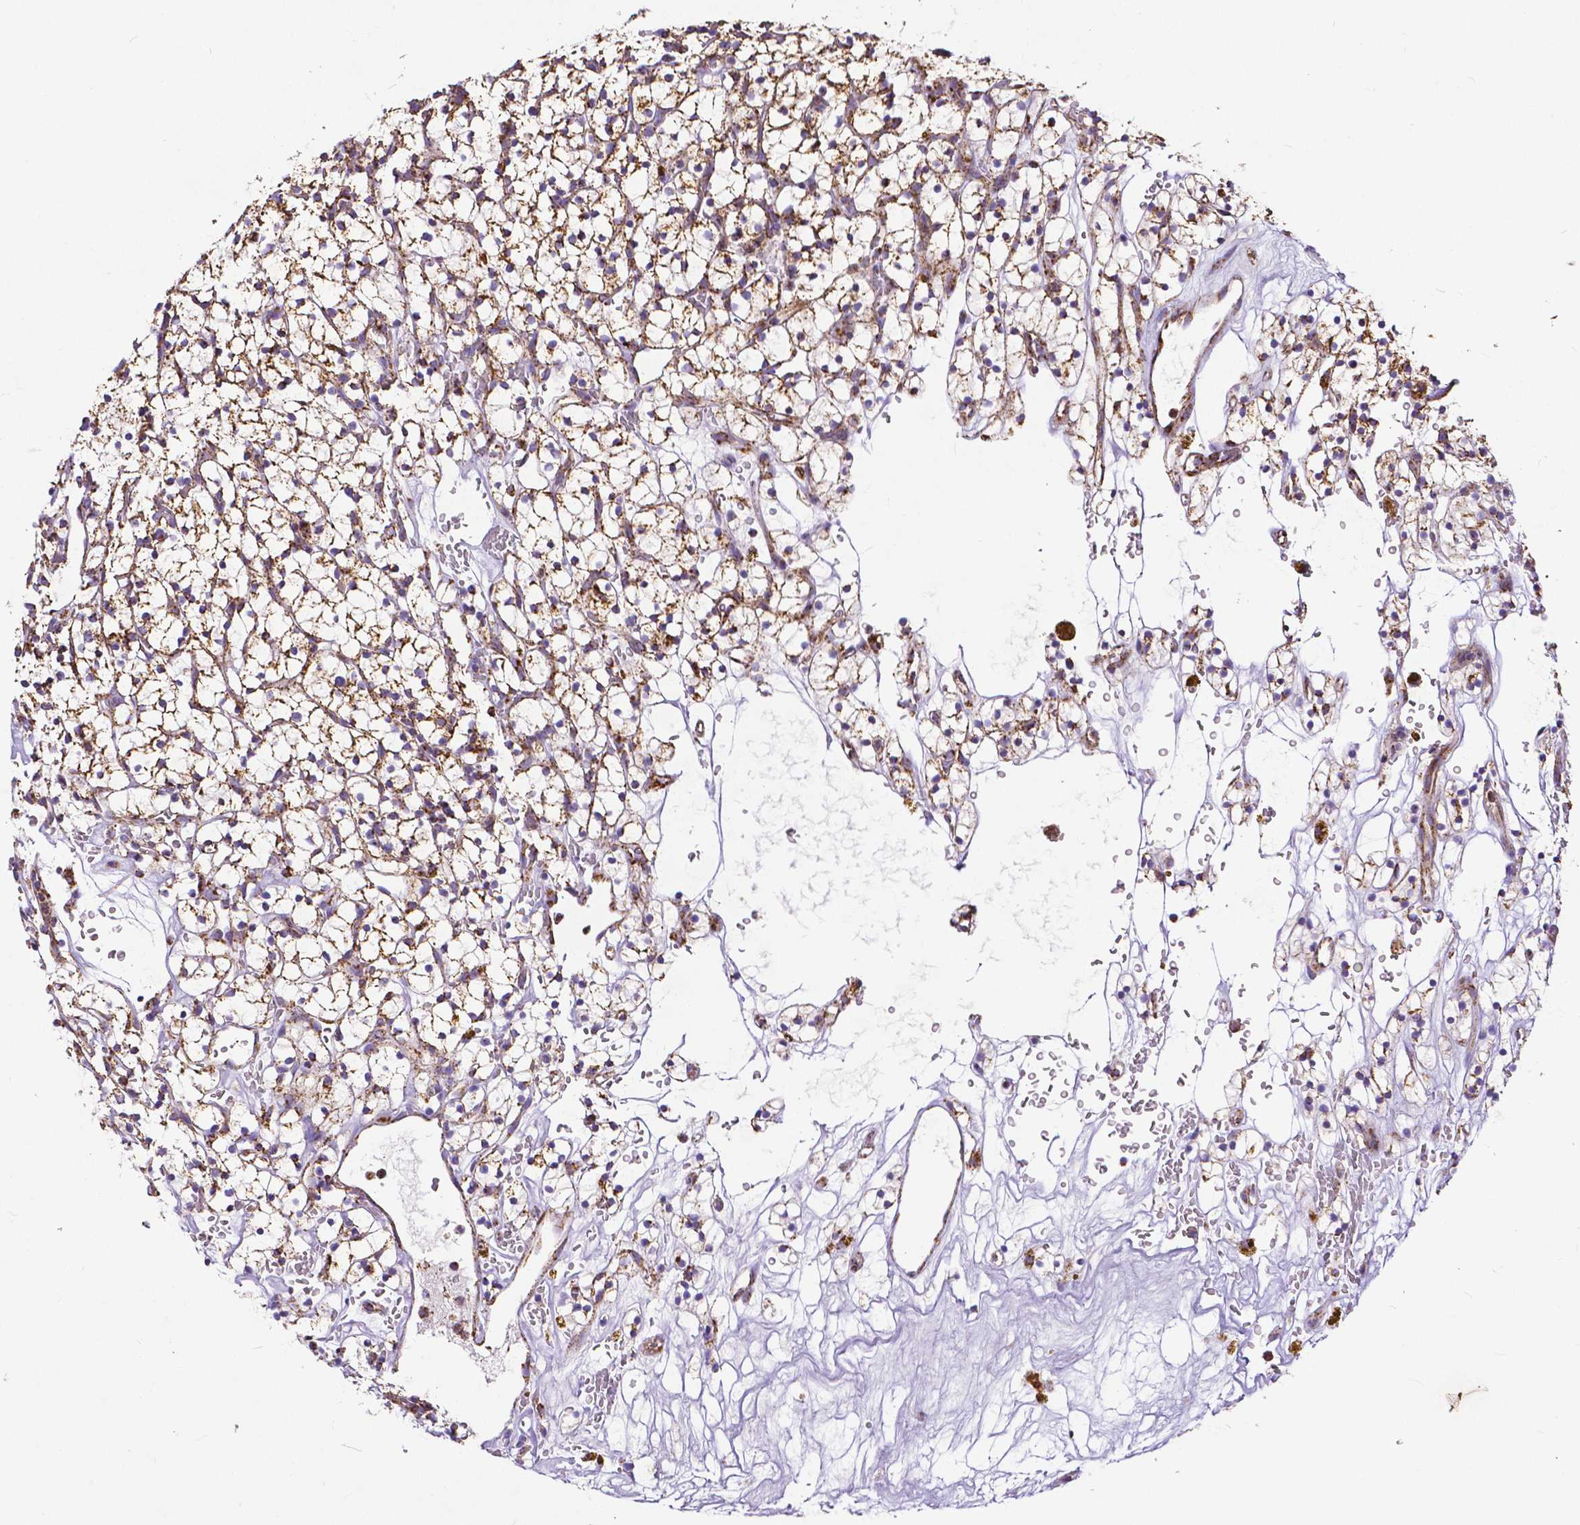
{"staining": {"intensity": "moderate", "quantity": ">75%", "location": "cytoplasmic/membranous"}, "tissue": "renal cancer", "cell_type": "Tumor cells", "image_type": "cancer", "snomed": [{"axis": "morphology", "description": "Adenocarcinoma, NOS"}, {"axis": "topography", "description": "Kidney"}], "caption": "Immunohistochemistry (IHC) staining of renal adenocarcinoma, which displays medium levels of moderate cytoplasmic/membranous expression in about >75% of tumor cells indicating moderate cytoplasmic/membranous protein staining. The staining was performed using DAB (3,3'-diaminobenzidine) (brown) for protein detection and nuclei were counterstained in hematoxylin (blue).", "gene": "MACC1", "patient": {"sex": "female", "age": 64}}